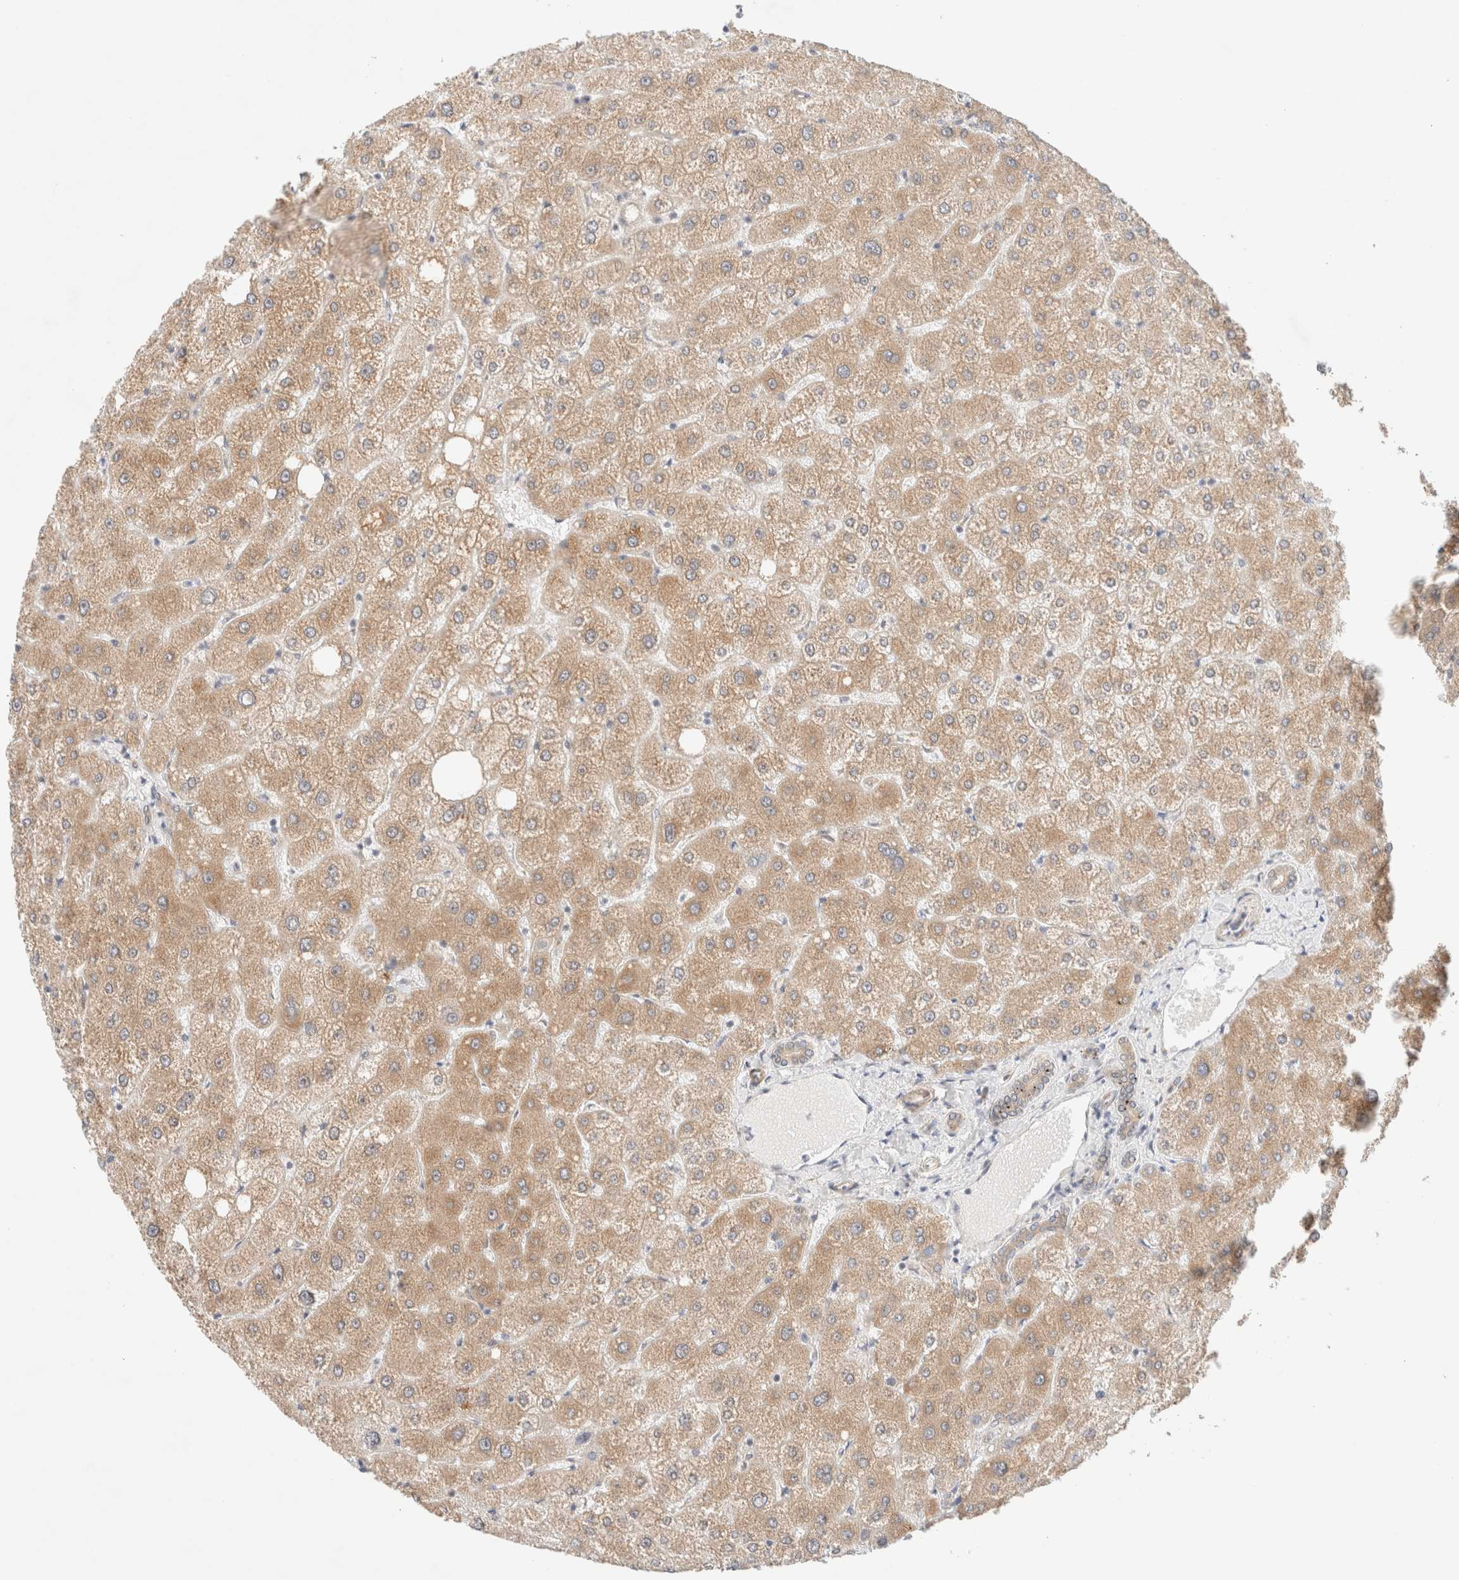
{"staining": {"intensity": "weak", "quantity": ">75%", "location": "cytoplasmic/membranous"}, "tissue": "liver", "cell_type": "Cholangiocytes", "image_type": "normal", "snomed": [{"axis": "morphology", "description": "Normal tissue, NOS"}, {"axis": "topography", "description": "Liver"}], "caption": "An immunohistochemistry (IHC) photomicrograph of unremarkable tissue is shown. Protein staining in brown highlights weak cytoplasmic/membranous positivity in liver within cholangiocytes.", "gene": "RRP15", "patient": {"sex": "male", "age": 73}}